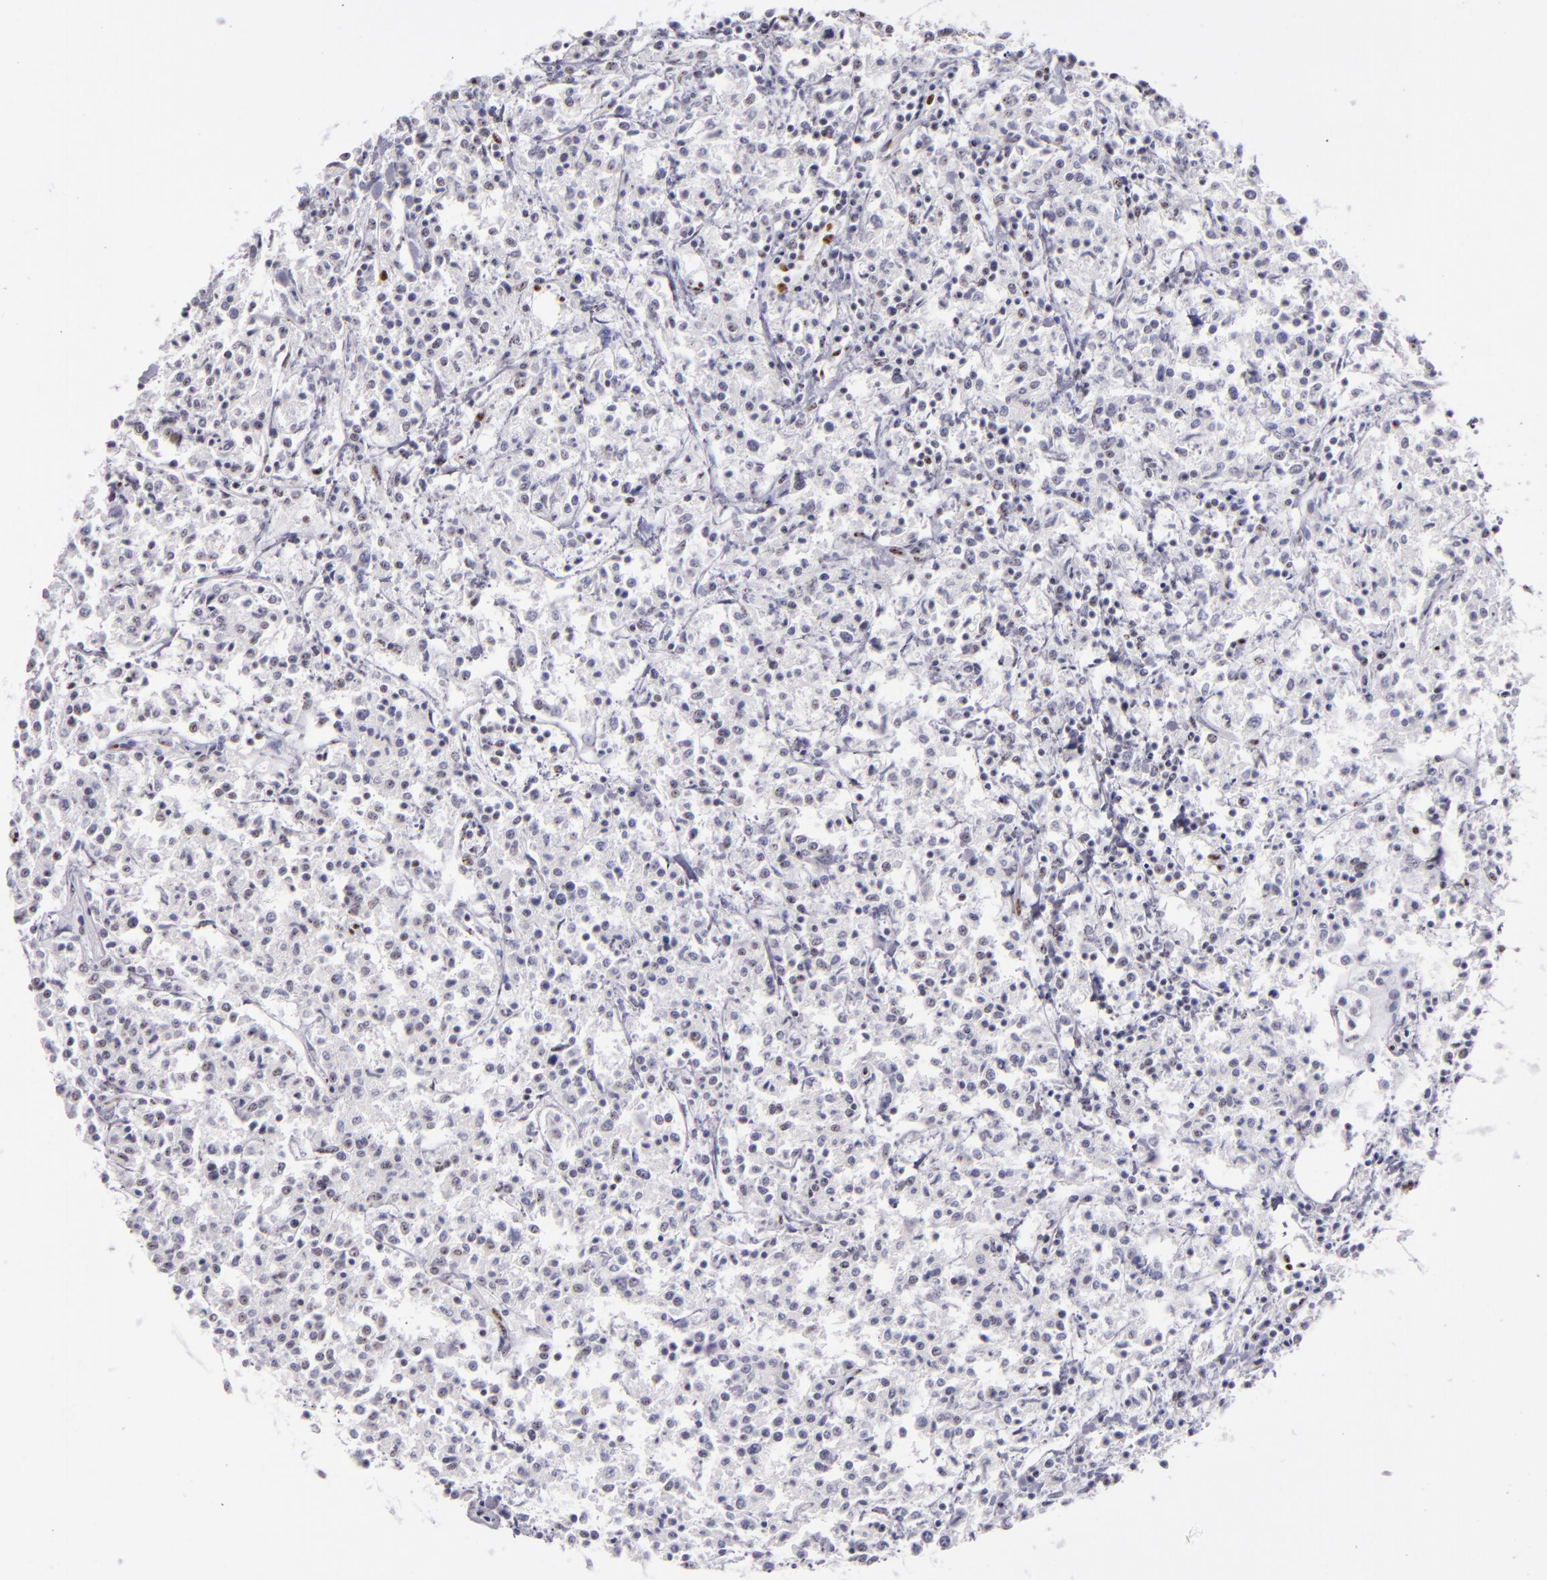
{"staining": {"intensity": "negative", "quantity": "none", "location": "none"}, "tissue": "lymphoma", "cell_type": "Tumor cells", "image_type": "cancer", "snomed": [{"axis": "morphology", "description": "Malignant lymphoma, non-Hodgkin's type, Low grade"}, {"axis": "topography", "description": "Small intestine"}], "caption": "There is no significant expression in tumor cells of low-grade malignant lymphoma, non-Hodgkin's type.", "gene": "TOP3A", "patient": {"sex": "female", "age": 59}}